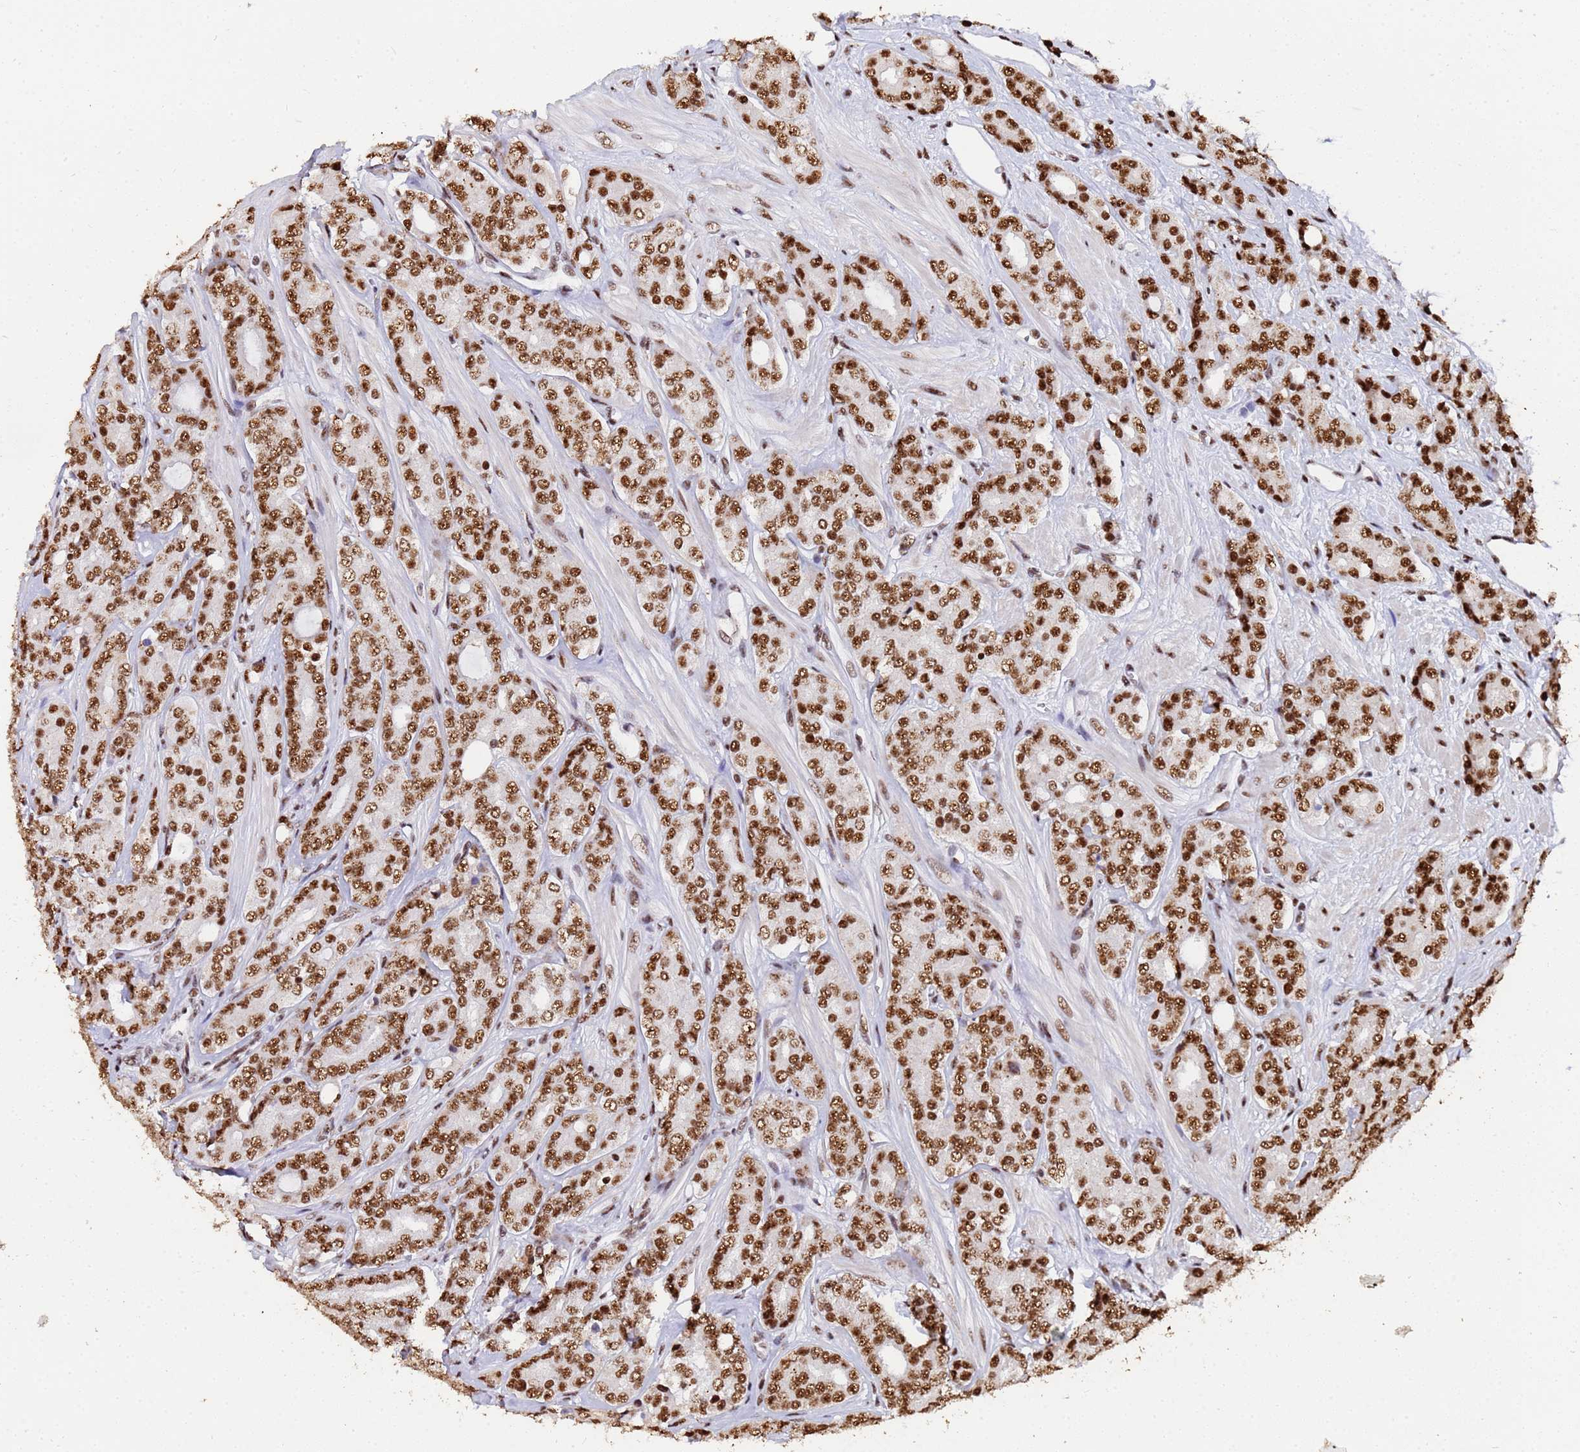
{"staining": {"intensity": "moderate", "quantity": ">75%", "location": "nuclear"}, "tissue": "prostate cancer", "cell_type": "Tumor cells", "image_type": "cancer", "snomed": [{"axis": "morphology", "description": "Adenocarcinoma, High grade"}, {"axis": "topography", "description": "Prostate"}], "caption": "Immunohistochemical staining of human prostate cancer (high-grade adenocarcinoma) demonstrates medium levels of moderate nuclear expression in about >75% of tumor cells.", "gene": "SF3B2", "patient": {"sex": "male", "age": 62}}